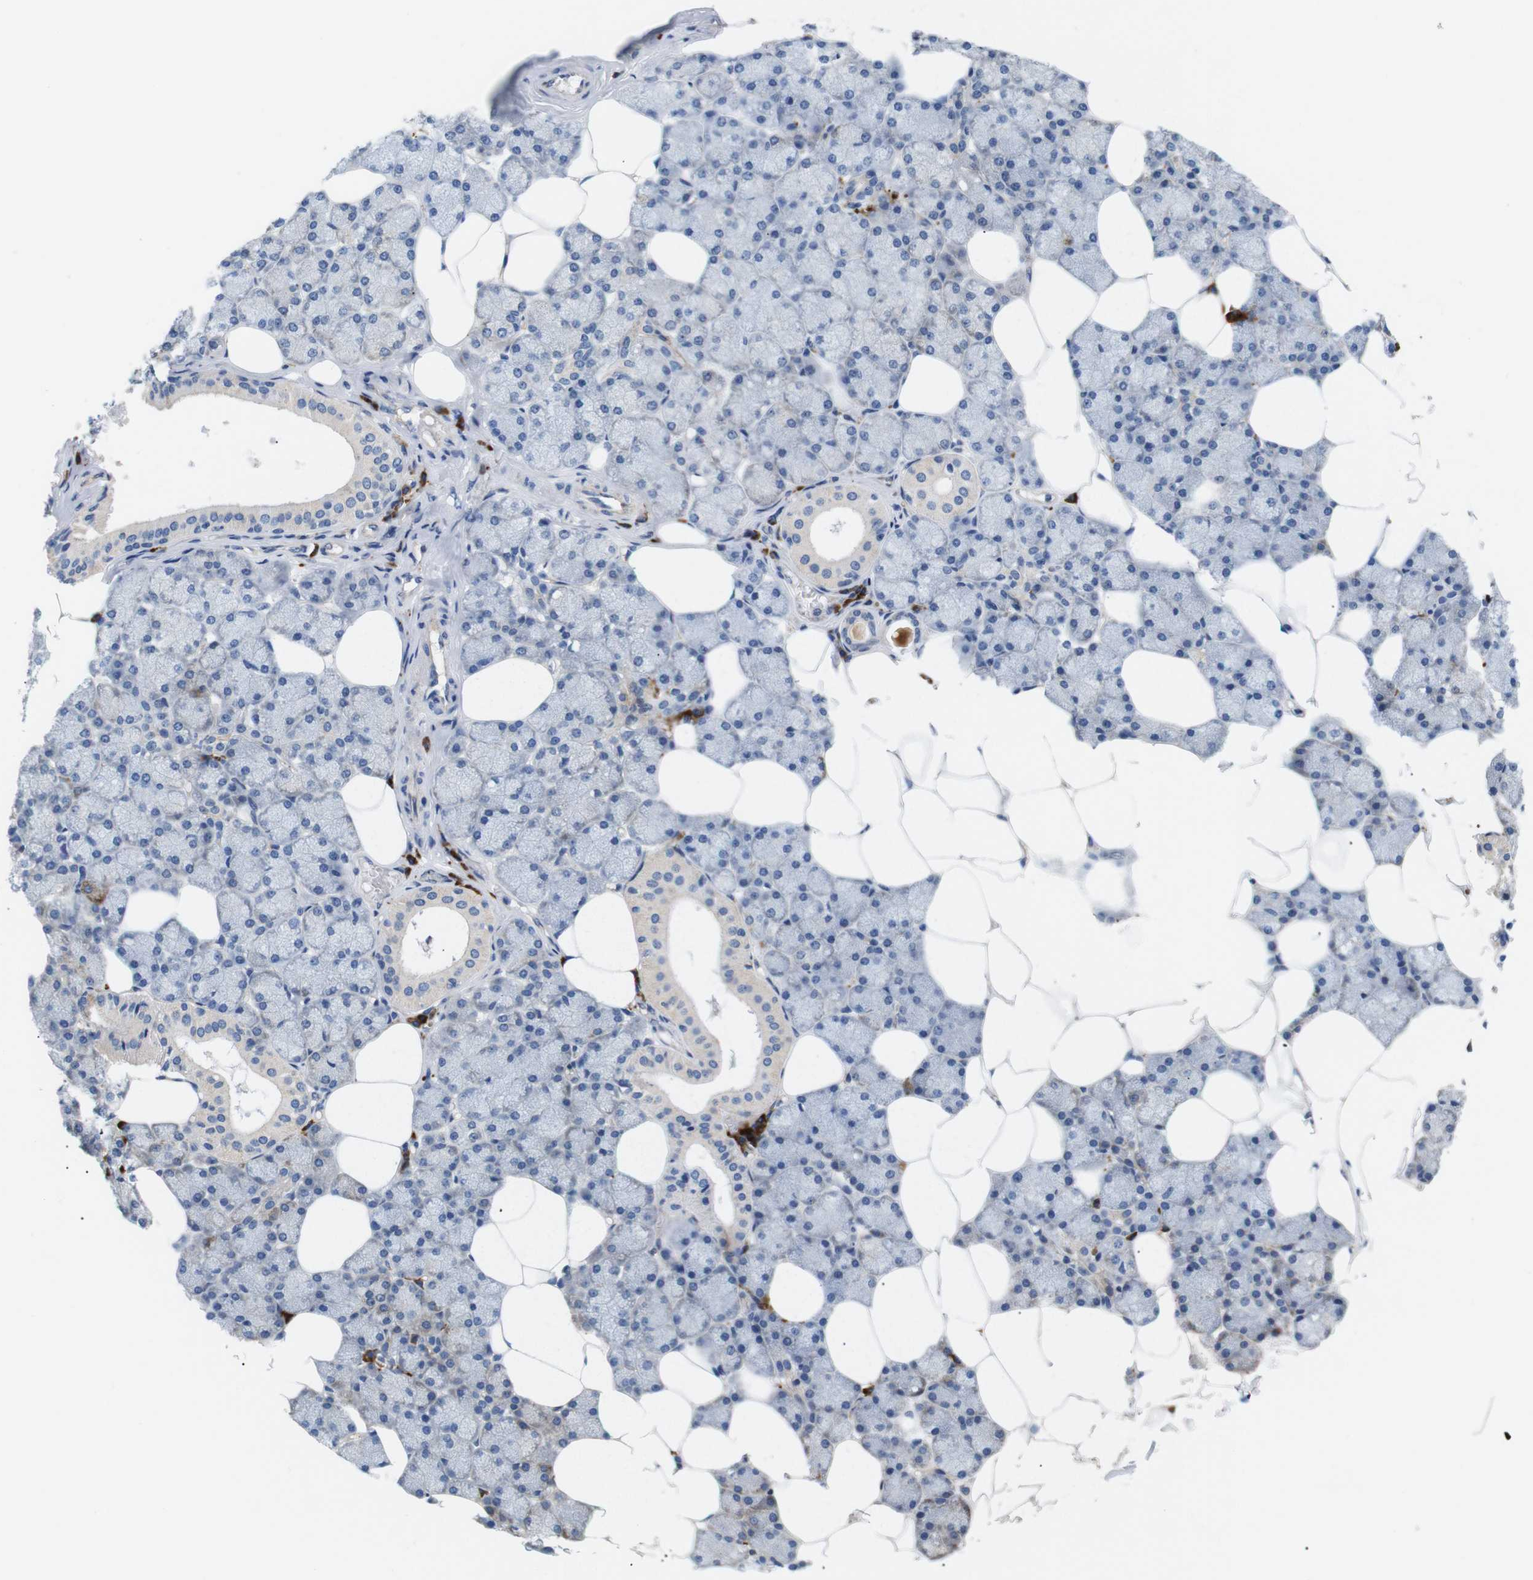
{"staining": {"intensity": "weak", "quantity": "<25%", "location": "cytoplasmic/membranous"}, "tissue": "salivary gland", "cell_type": "Glandular cells", "image_type": "normal", "snomed": [{"axis": "morphology", "description": "Normal tissue, NOS"}, {"axis": "topography", "description": "Salivary gland"}], "caption": "This photomicrograph is of normal salivary gland stained with immunohistochemistry (IHC) to label a protein in brown with the nuclei are counter-stained blue. There is no staining in glandular cells. (DAB (3,3'-diaminobenzidine) immunohistochemistry (IHC) visualized using brightfield microscopy, high magnification).", "gene": "UBE2G2", "patient": {"sex": "male", "age": 62}}